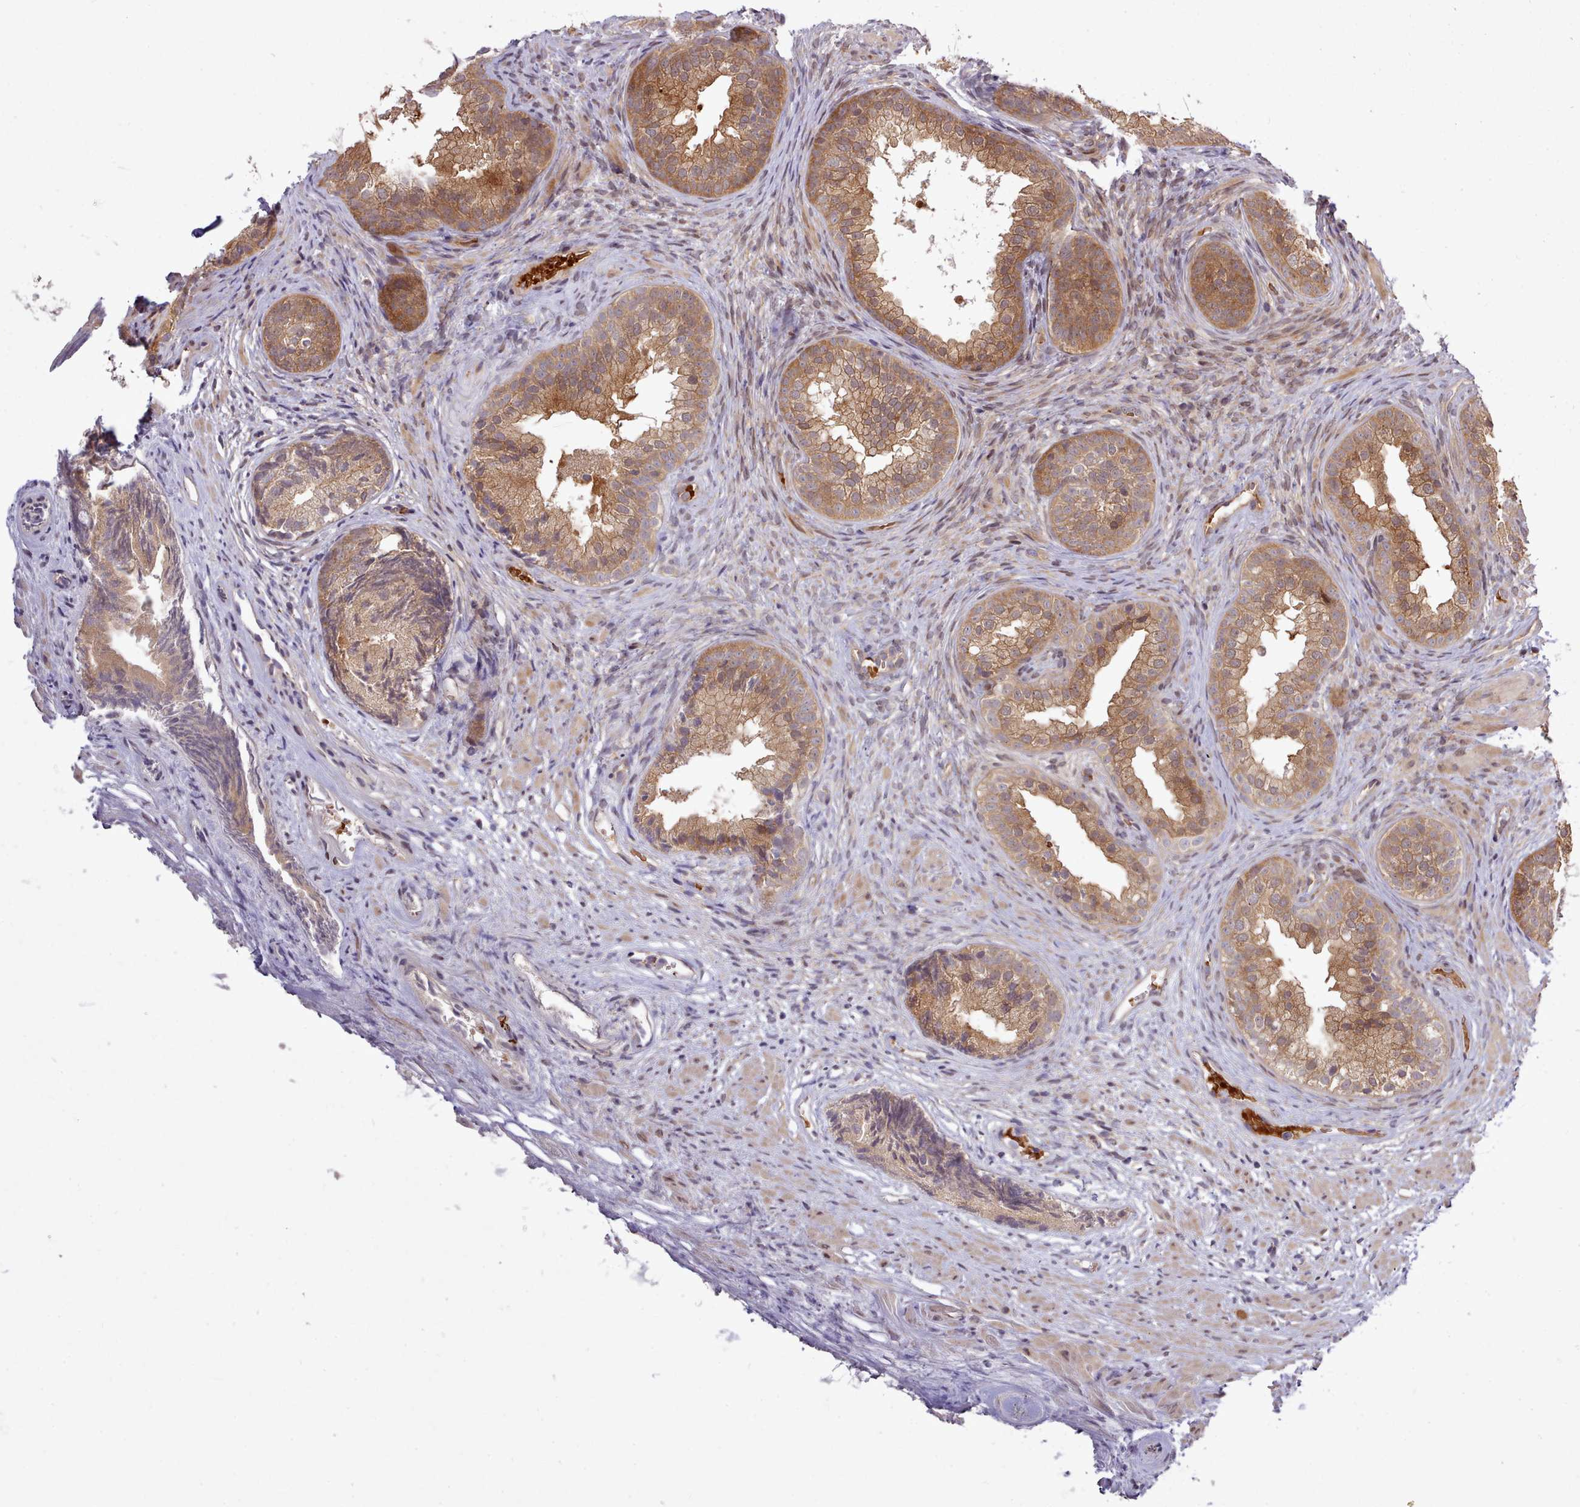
{"staining": {"intensity": "moderate", "quantity": ">75%", "location": "cytoplasmic/membranous"}, "tissue": "prostate", "cell_type": "Glandular cells", "image_type": "normal", "snomed": [{"axis": "morphology", "description": "Normal tissue, NOS"}, {"axis": "topography", "description": "Prostate"}], "caption": "Immunohistochemistry (IHC) (DAB (3,3'-diaminobenzidine)) staining of benign human prostate demonstrates moderate cytoplasmic/membranous protein positivity in approximately >75% of glandular cells. The staining was performed using DAB to visualize the protein expression in brown, while the nuclei were stained in blue with hematoxylin (Magnification: 20x).", "gene": "UBE2G1", "patient": {"sex": "male", "age": 76}}